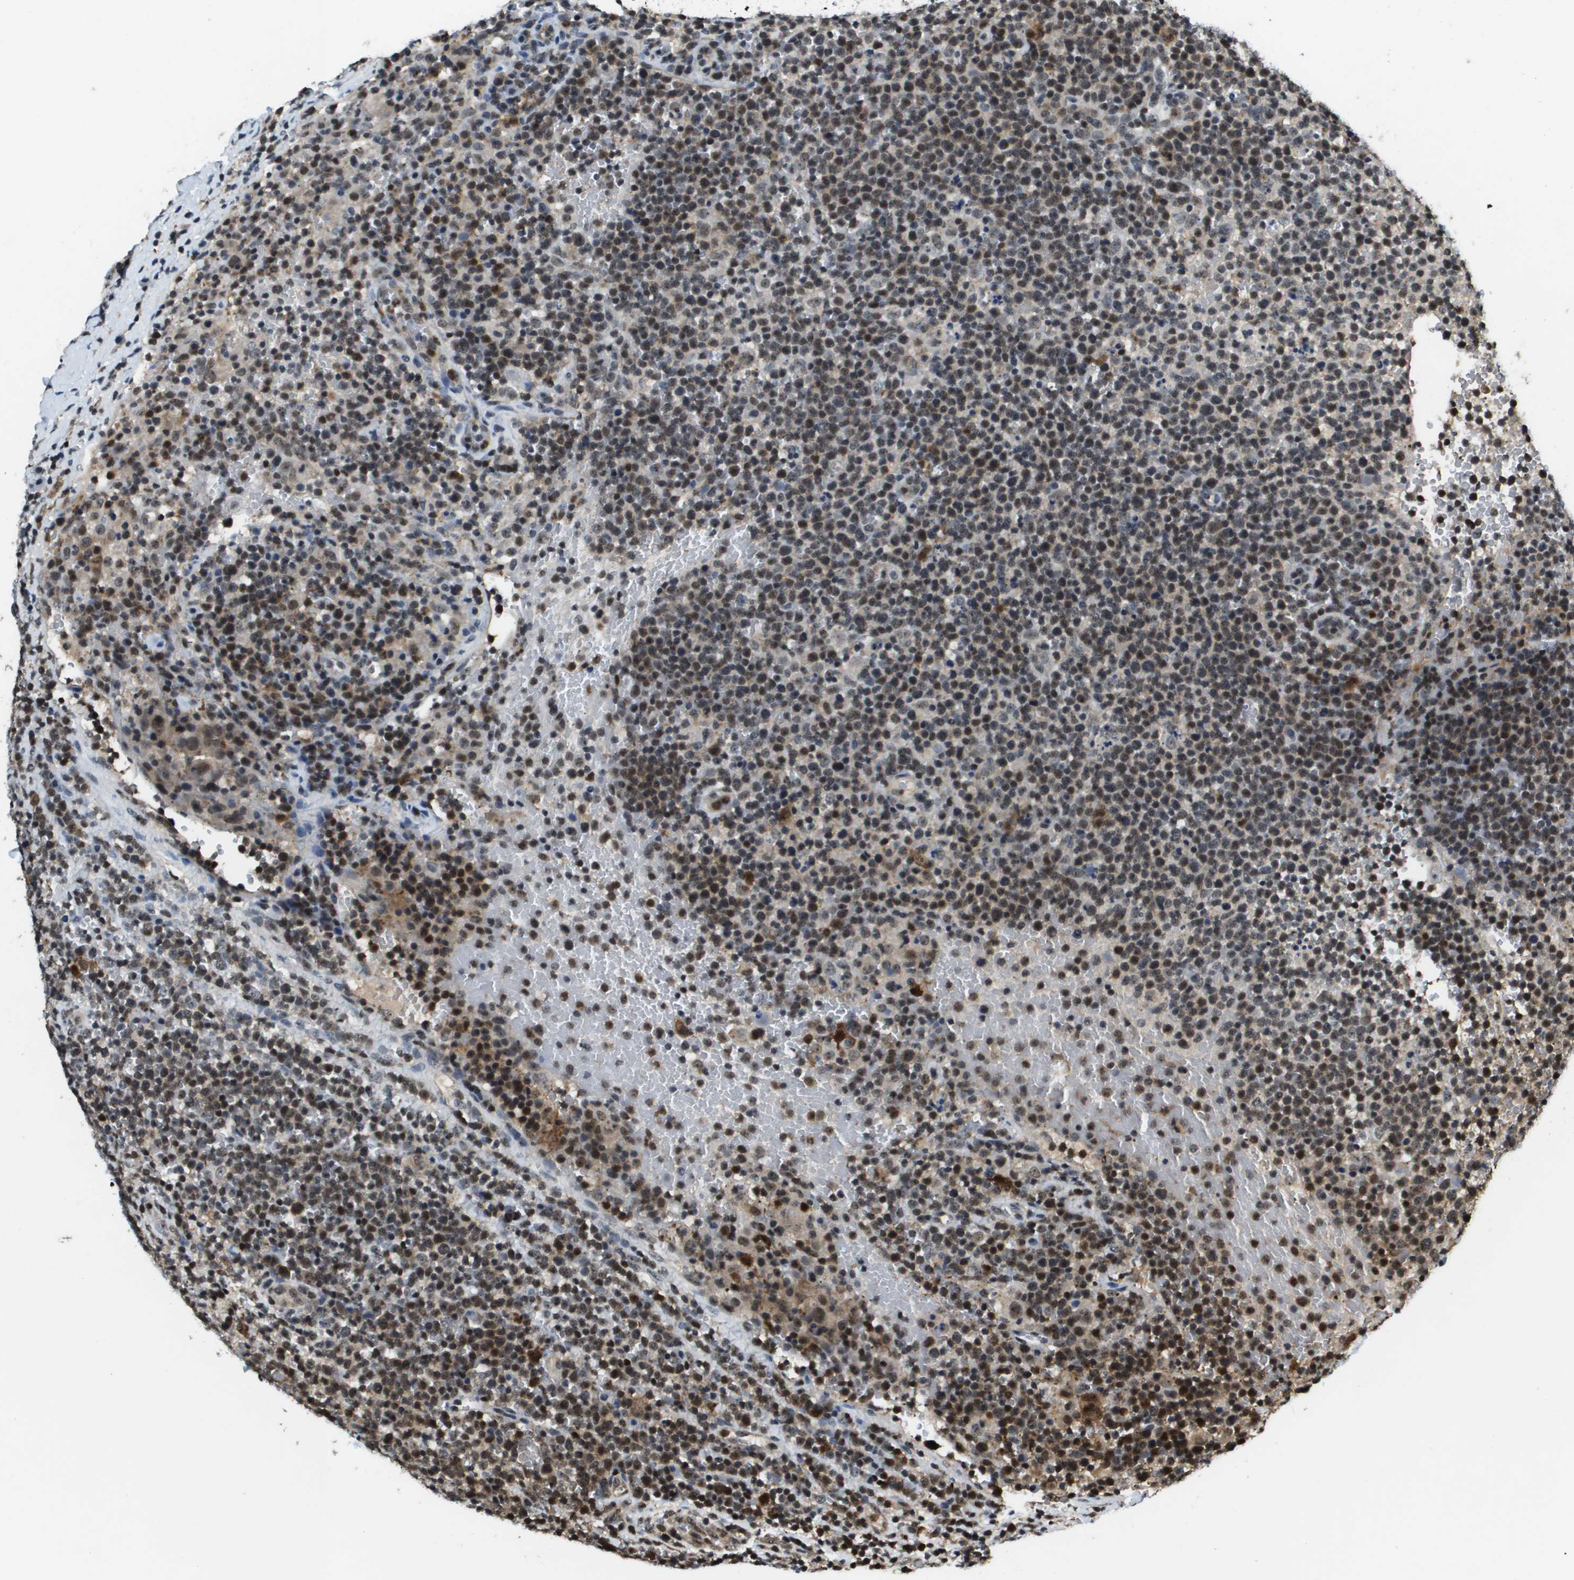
{"staining": {"intensity": "moderate", "quantity": ">75%", "location": "nuclear"}, "tissue": "lymphoma", "cell_type": "Tumor cells", "image_type": "cancer", "snomed": [{"axis": "morphology", "description": "Malignant lymphoma, non-Hodgkin's type, High grade"}, {"axis": "topography", "description": "Lymph node"}], "caption": "A brown stain highlights moderate nuclear expression of a protein in lymphoma tumor cells.", "gene": "EP400", "patient": {"sex": "male", "age": 61}}